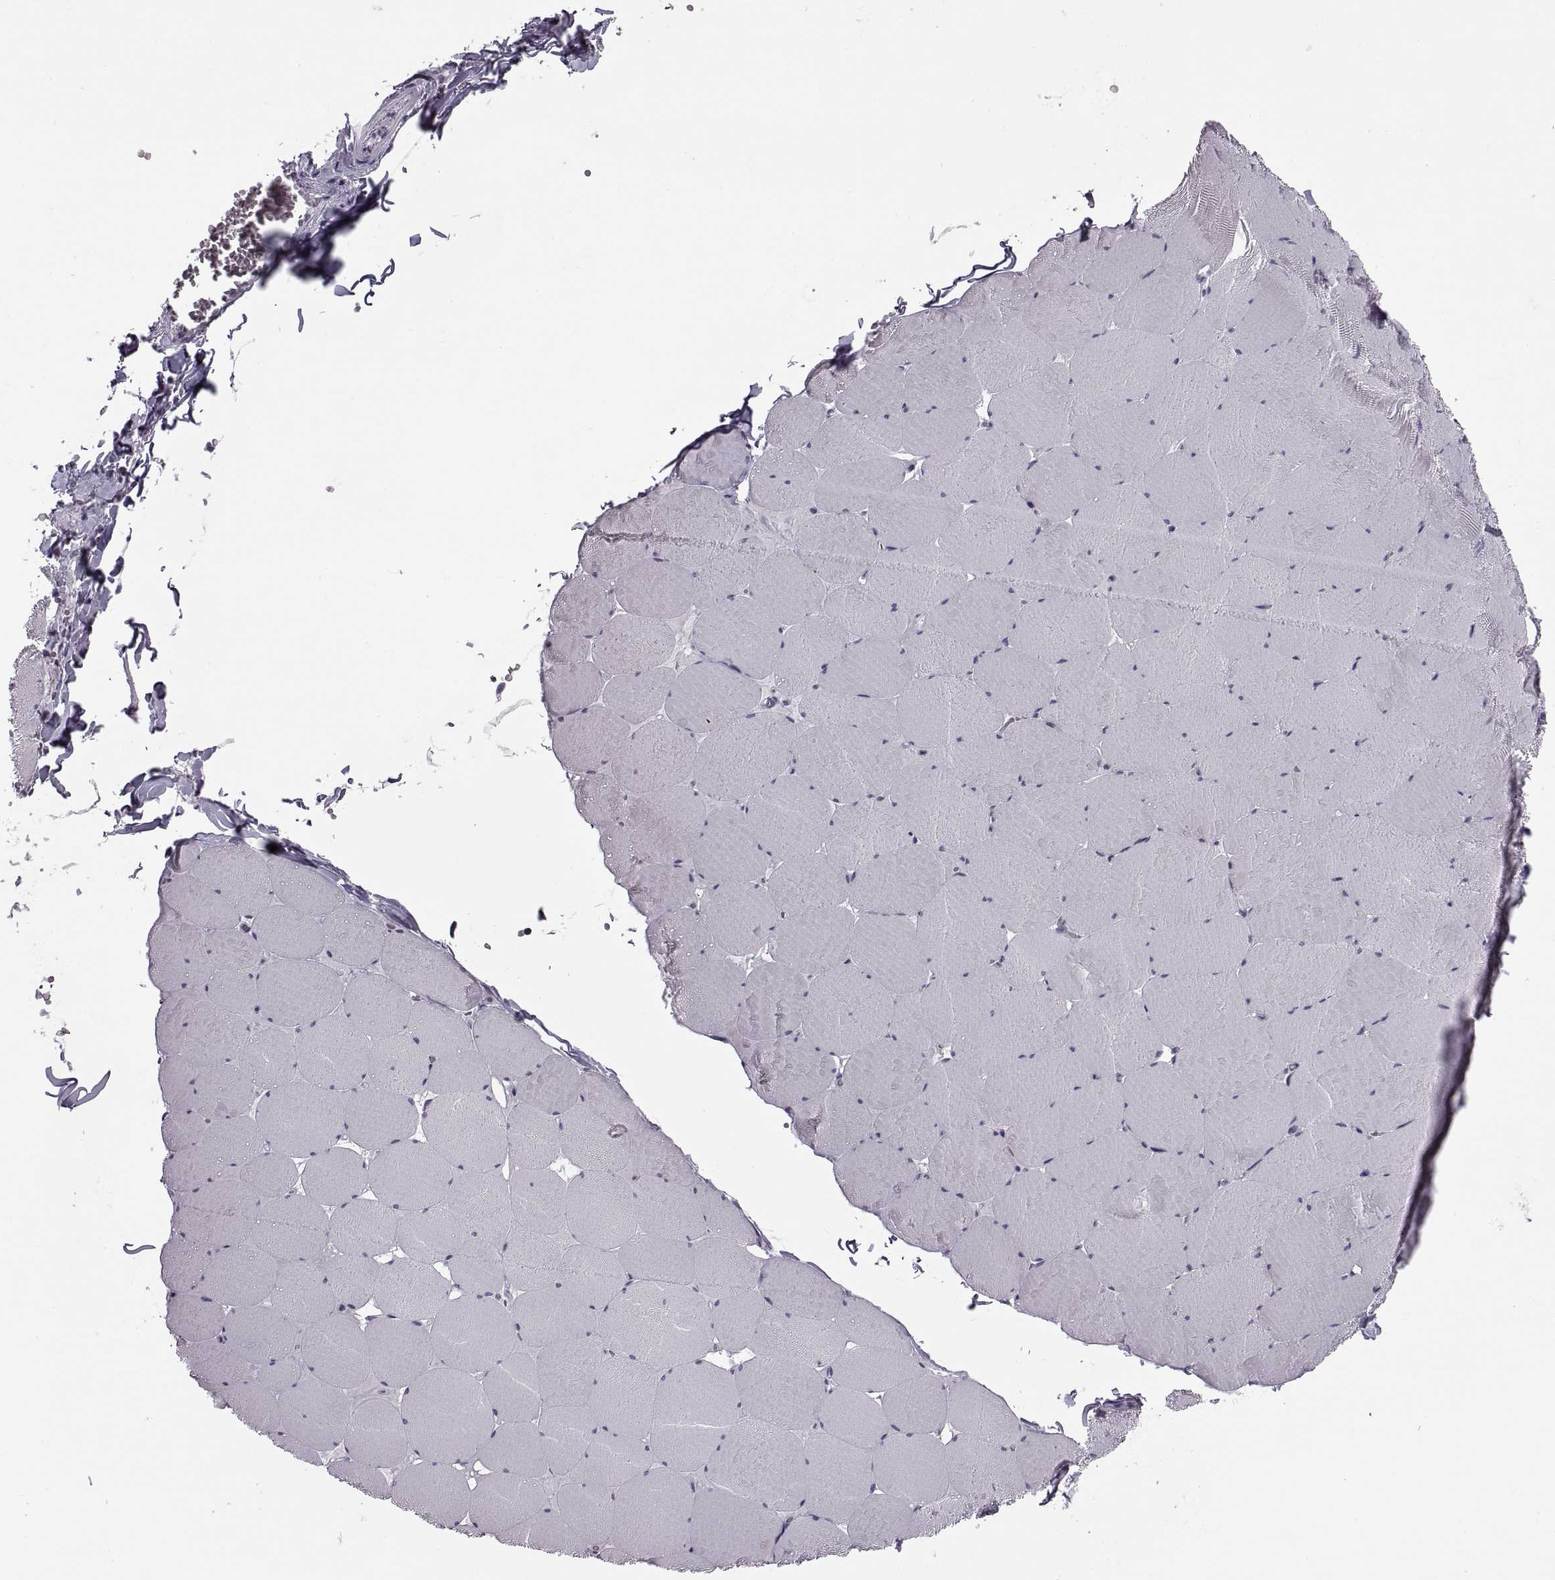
{"staining": {"intensity": "negative", "quantity": "none", "location": "none"}, "tissue": "skeletal muscle", "cell_type": "Myocytes", "image_type": "normal", "snomed": [{"axis": "morphology", "description": "Normal tissue, NOS"}, {"axis": "morphology", "description": "Malignant melanoma, Metastatic site"}, {"axis": "topography", "description": "Skeletal muscle"}], "caption": "Immunohistochemical staining of unremarkable human skeletal muscle demonstrates no significant staining in myocytes.", "gene": "TBC1D3B", "patient": {"sex": "male", "age": 50}}